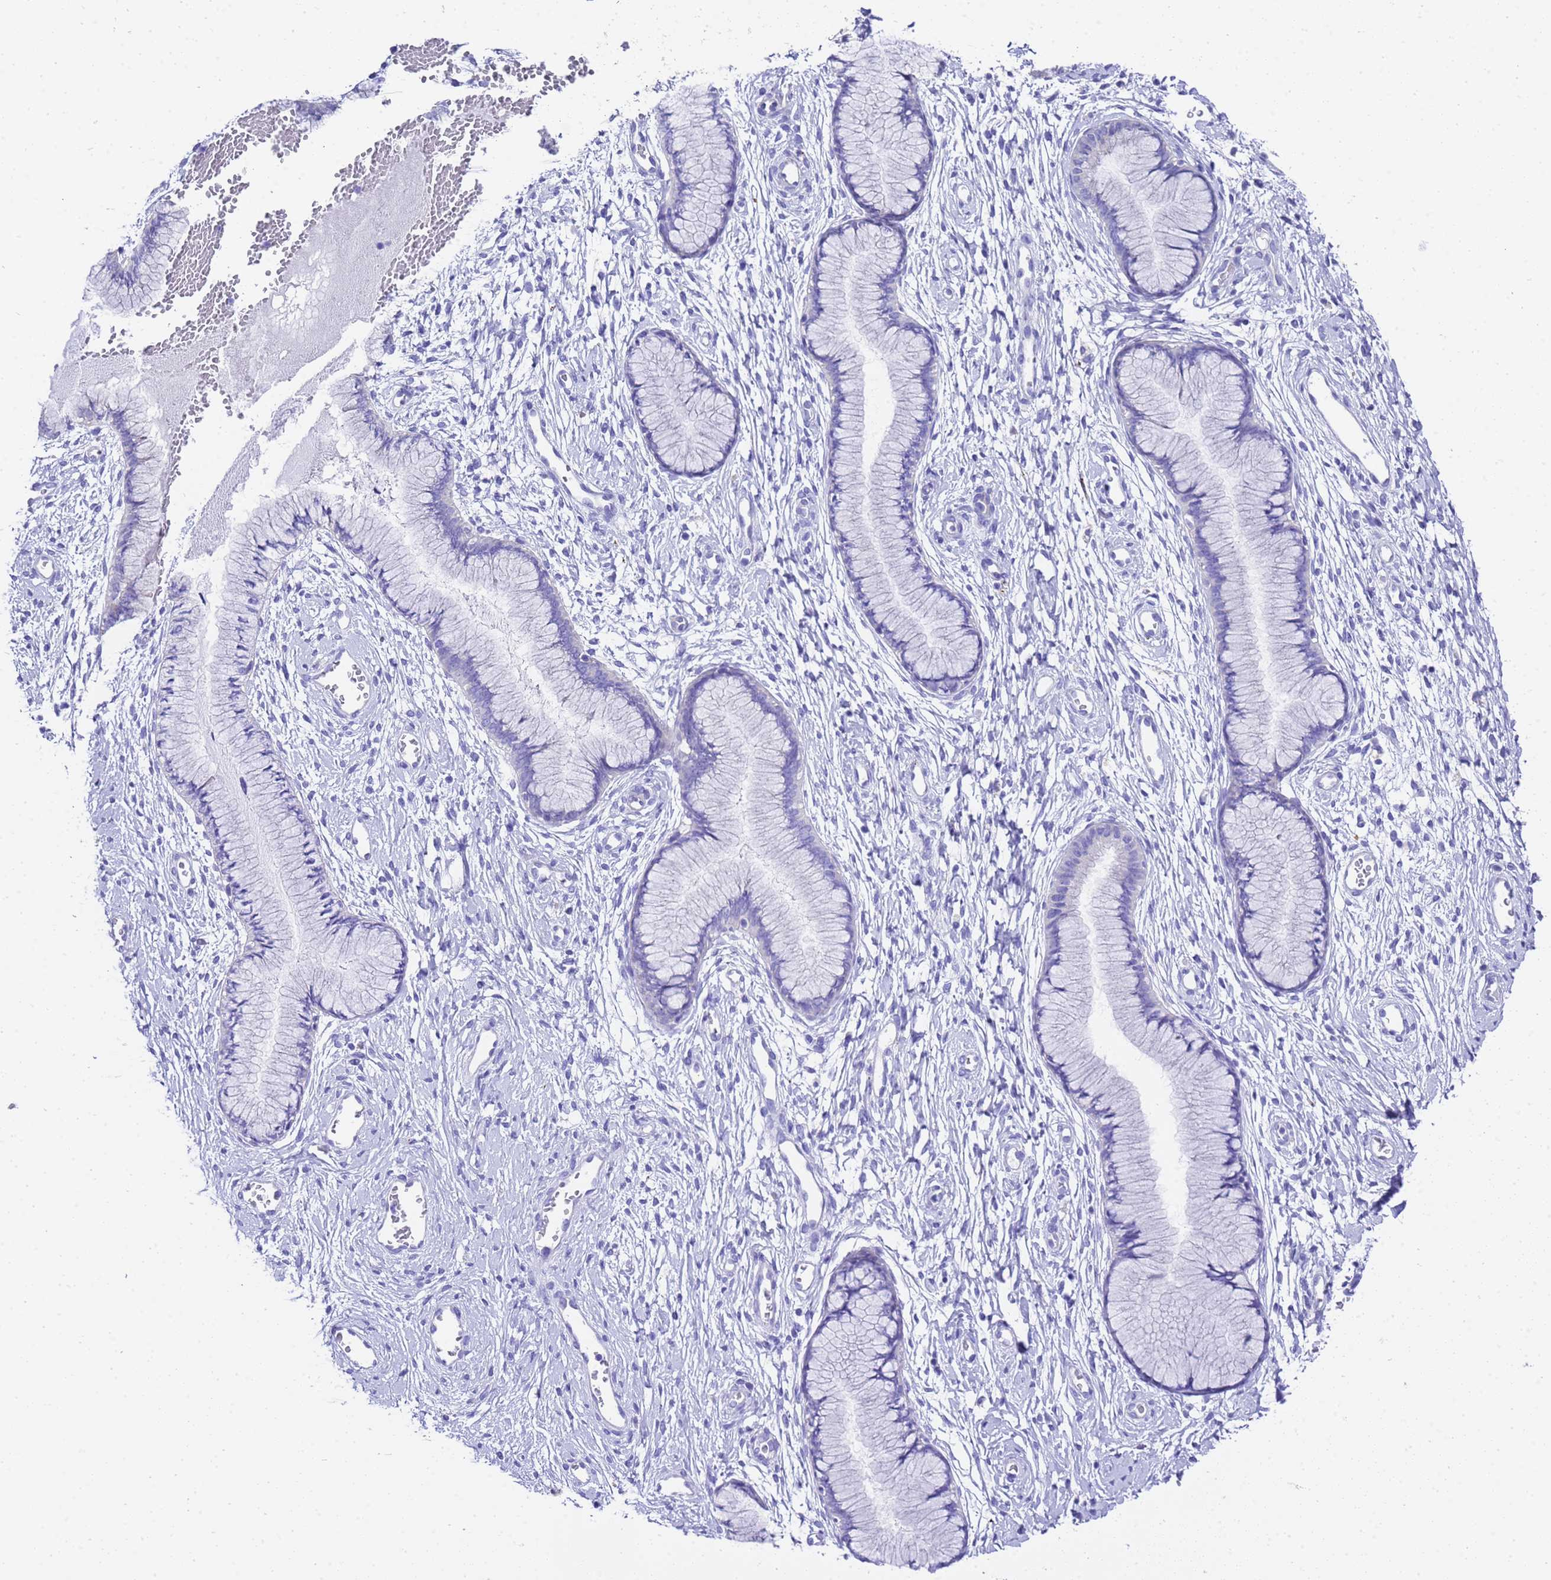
{"staining": {"intensity": "negative", "quantity": "none", "location": "none"}, "tissue": "cervix", "cell_type": "Glandular cells", "image_type": "normal", "snomed": [{"axis": "morphology", "description": "Normal tissue, NOS"}, {"axis": "topography", "description": "Cervix"}], "caption": "Immunohistochemical staining of unremarkable cervix exhibits no significant expression in glandular cells. (DAB immunohistochemistry visualized using brightfield microscopy, high magnification).", "gene": "FAM72A", "patient": {"sex": "female", "age": 42}}